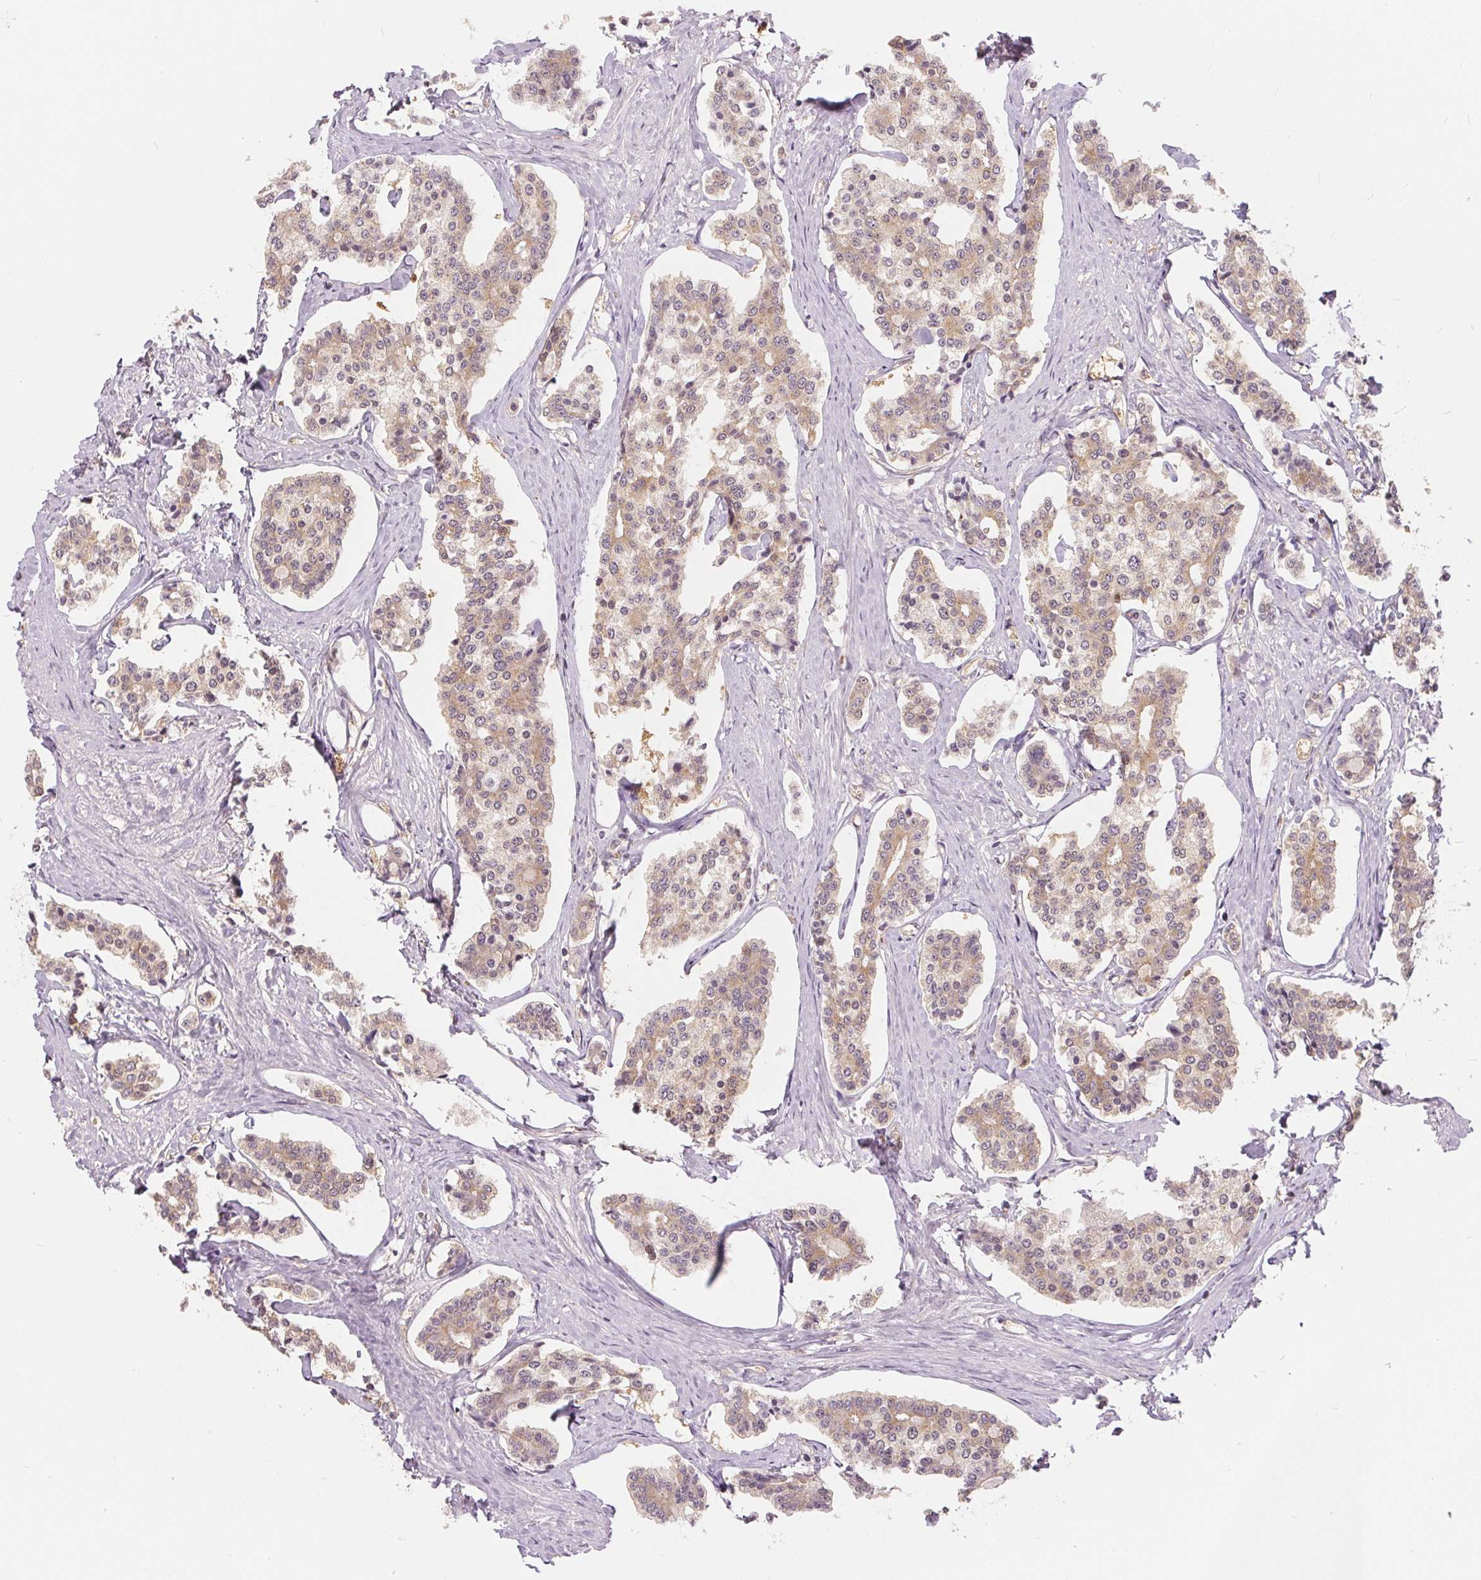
{"staining": {"intensity": "weak", "quantity": ">75%", "location": "cytoplasmic/membranous"}, "tissue": "carcinoid", "cell_type": "Tumor cells", "image_type": "cancer", "snomed": [{"axis": "morphology", "description": "Carcinoid, malignant, NOS"}, {"axis": "topography", "description": "Small intestine"}], "caption": "Protein staining of carcinoid tissue shows weak cytoplasmic/membranous positivity in approximately >75% of tumor cells. Immunohistochemistry stains the protein of interest in brown and the nuclei are stained blue.", "gene": "BLMH", "patient": {"sex": "female", "age": 65}}